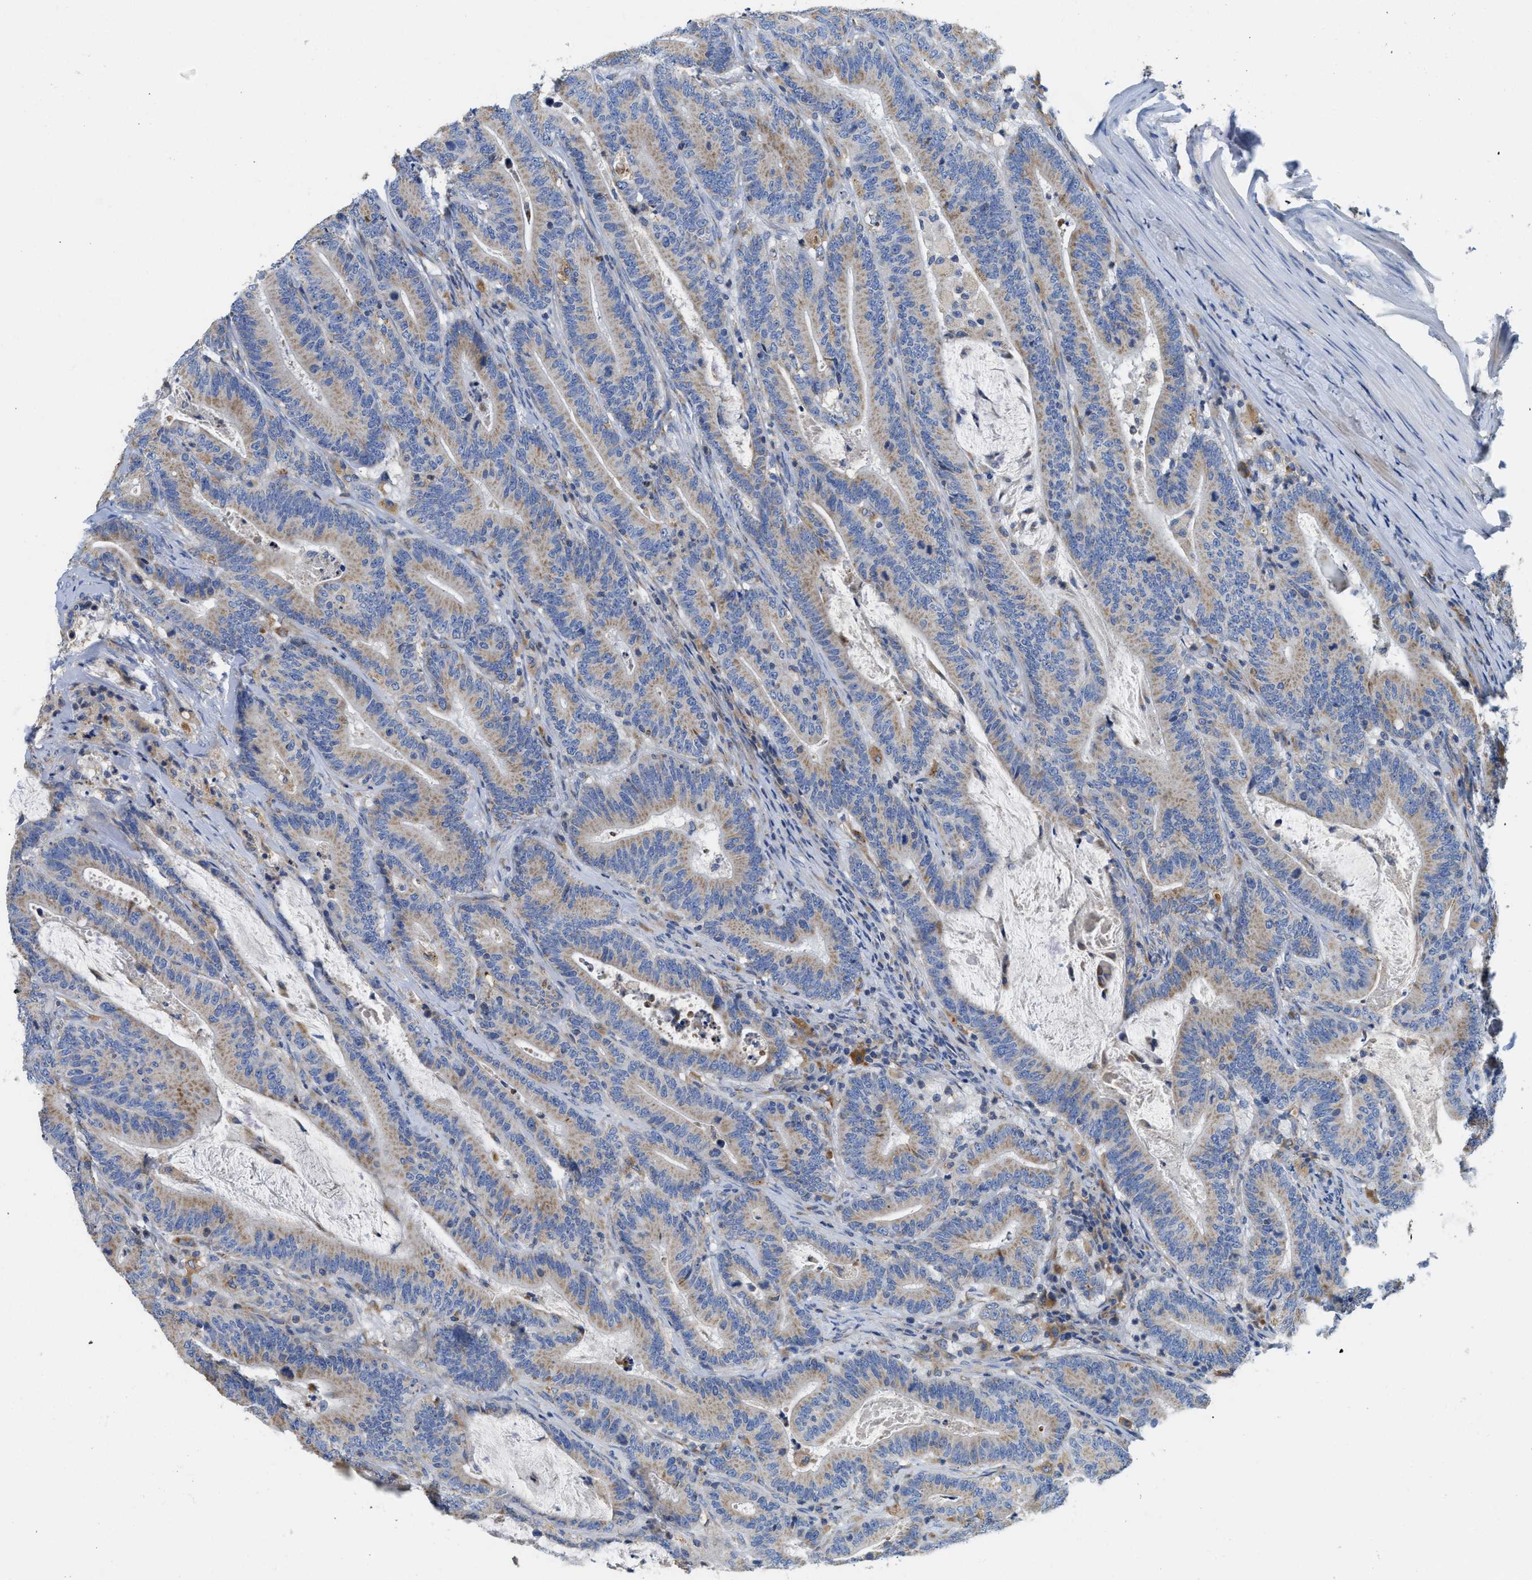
{"staining": {"intensity": "weak", "quantity": ">75%", "location": "cytoplasmic/membranous"}, "tissue": "colorectal cancer", "cell_type": "Tumor cells", "image_type": "cancer", "snomed": [{"axis": "morphology", "description": "Adenocarcinoma, NOS"}, {"axis": "topography", "description": "Colon"}], "caption": "Immunohistochemical staining of human colorectal cancer (adenocarcinoma) shows low levels of weak cytoplasmic/membranous expression in approximately >75% of tumor cells. The staining is performed using DAB brown chromogen to label protein expression. The nuclei are counter-stained blue using hematoxylin.", "gene": "SLC25A13", "patient": {"sex": "female", "age": 66}}